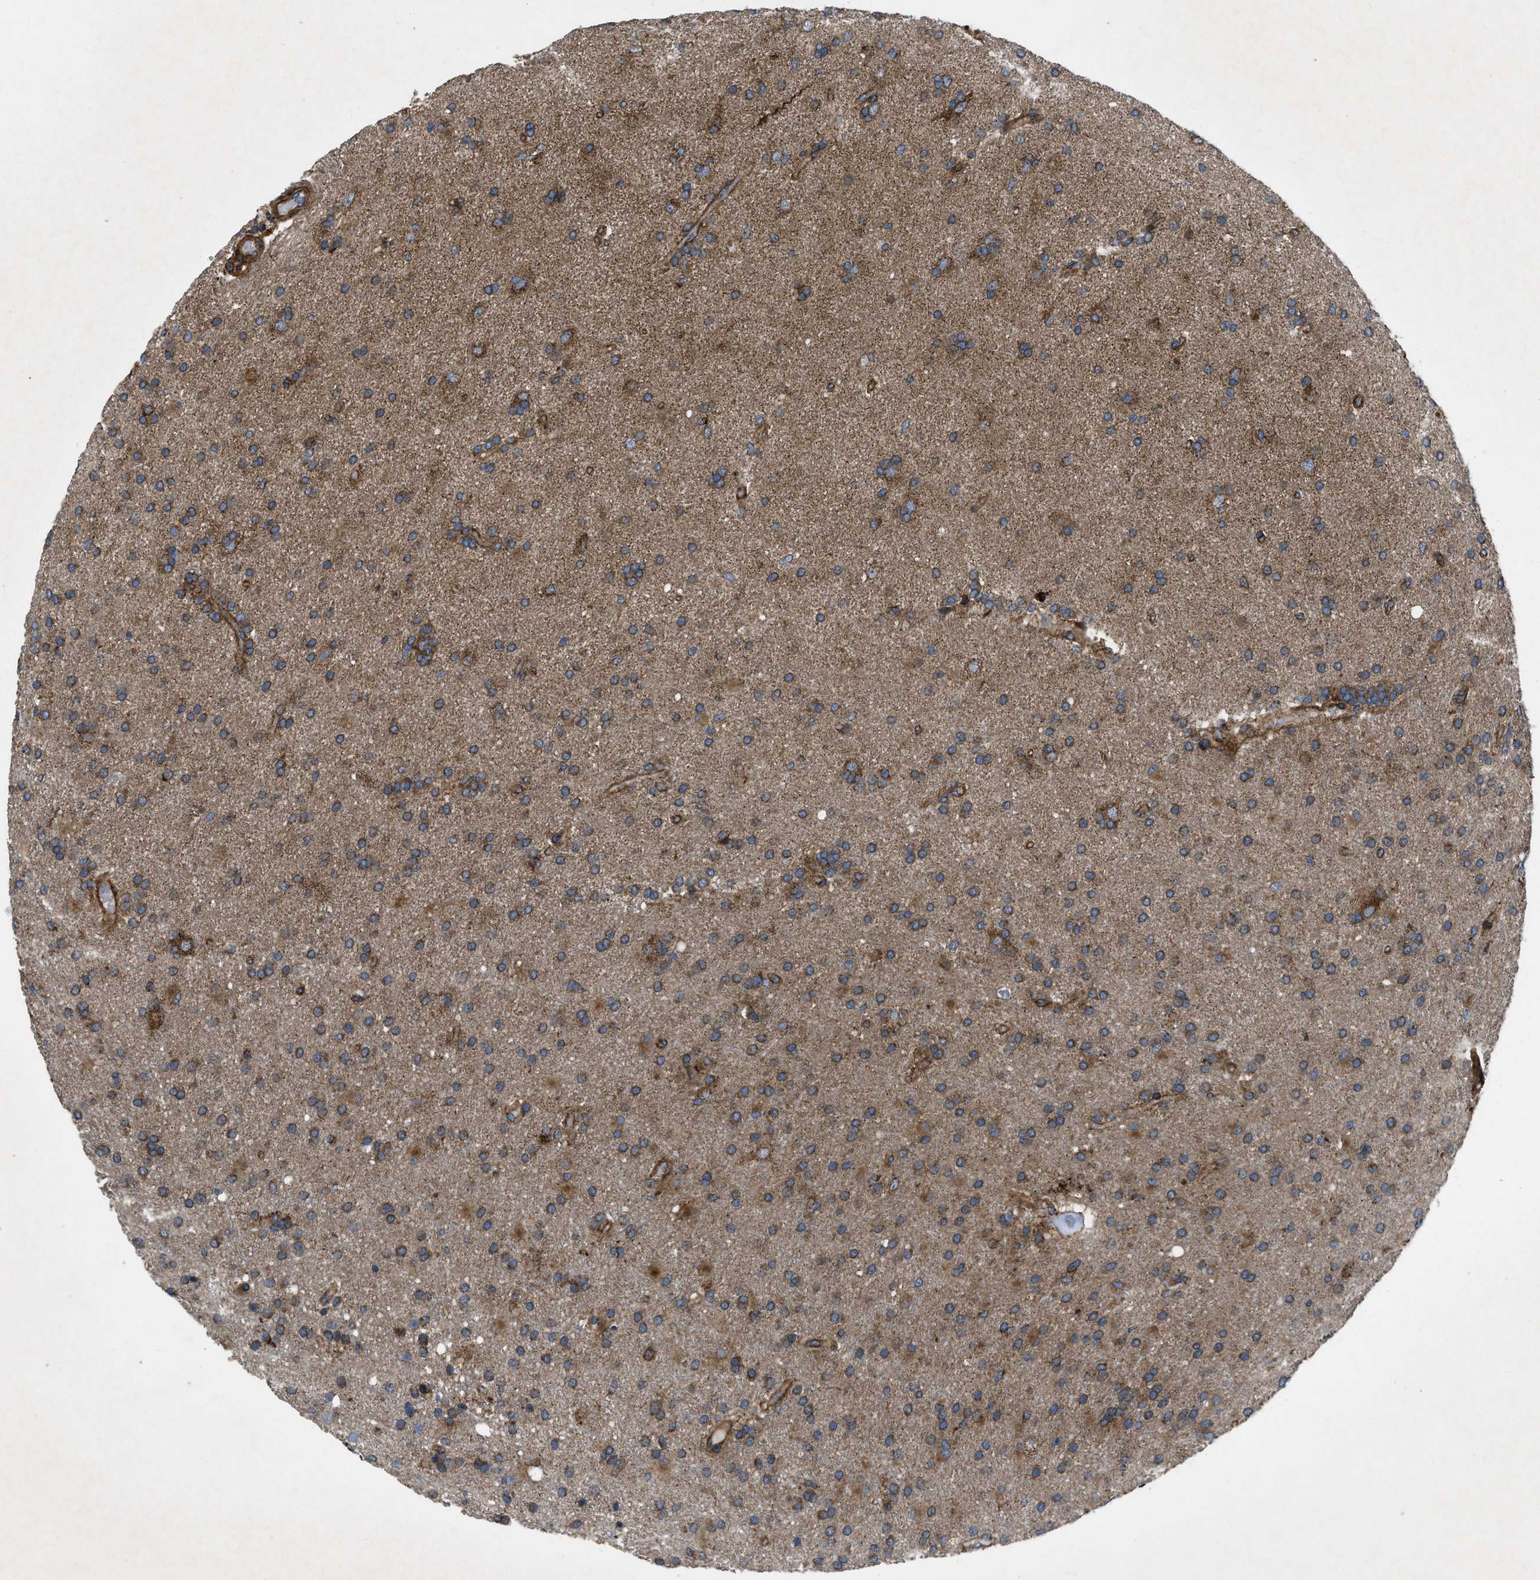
{"staining": {"intensity": "moderate", "quantity": ">75%", "location": "cytoplasmic/membranous"}, "tissue": "glioma", "cell_type": "Tumor cells", "image_type": "cancer", "snomed": [{"axis": "morphology", "description": "Glioma, malignant, High grade"}, {"axis": "topography", "description": "Brain"}], "caption": "The histopathology image shows immunohistochemical staining of glioma. There is moderate cytoplasmic/membranous positivity is identified in approximately >75% of tumor cells.", "gene": "PER3", "patient": {"sex": "male", "age": 72}}